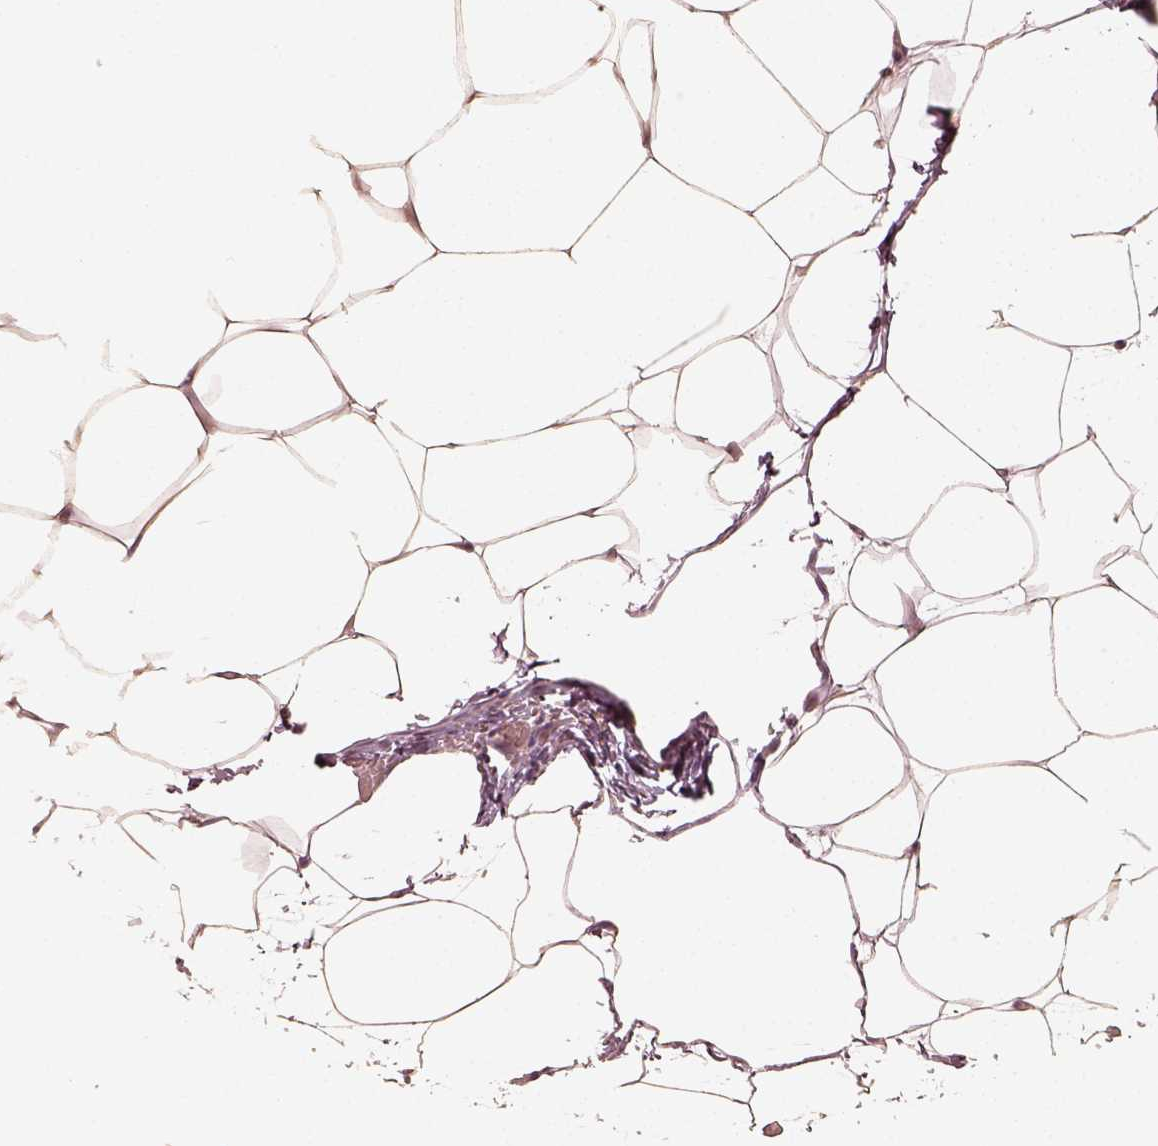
{"staining": {"intensity": "moderate", "quantity": ">75%", "location": "cytoplasmic/membranous,nuclear"}, "tissue": "adipose tissue", "cell_type": "Adipocytes", "image_type": "normal", "snomed": [{"axis": "morphology", "description": "Normal tissue, NOS"}, {"axis": "topography", "description": "Adipose tissue"}], "caption": "Human adipose tissue stained with a protein marker reveals moderate staining in adipocytes.", "gene": "GORASP2", "patient": {"sex": "male", "age": 57}}